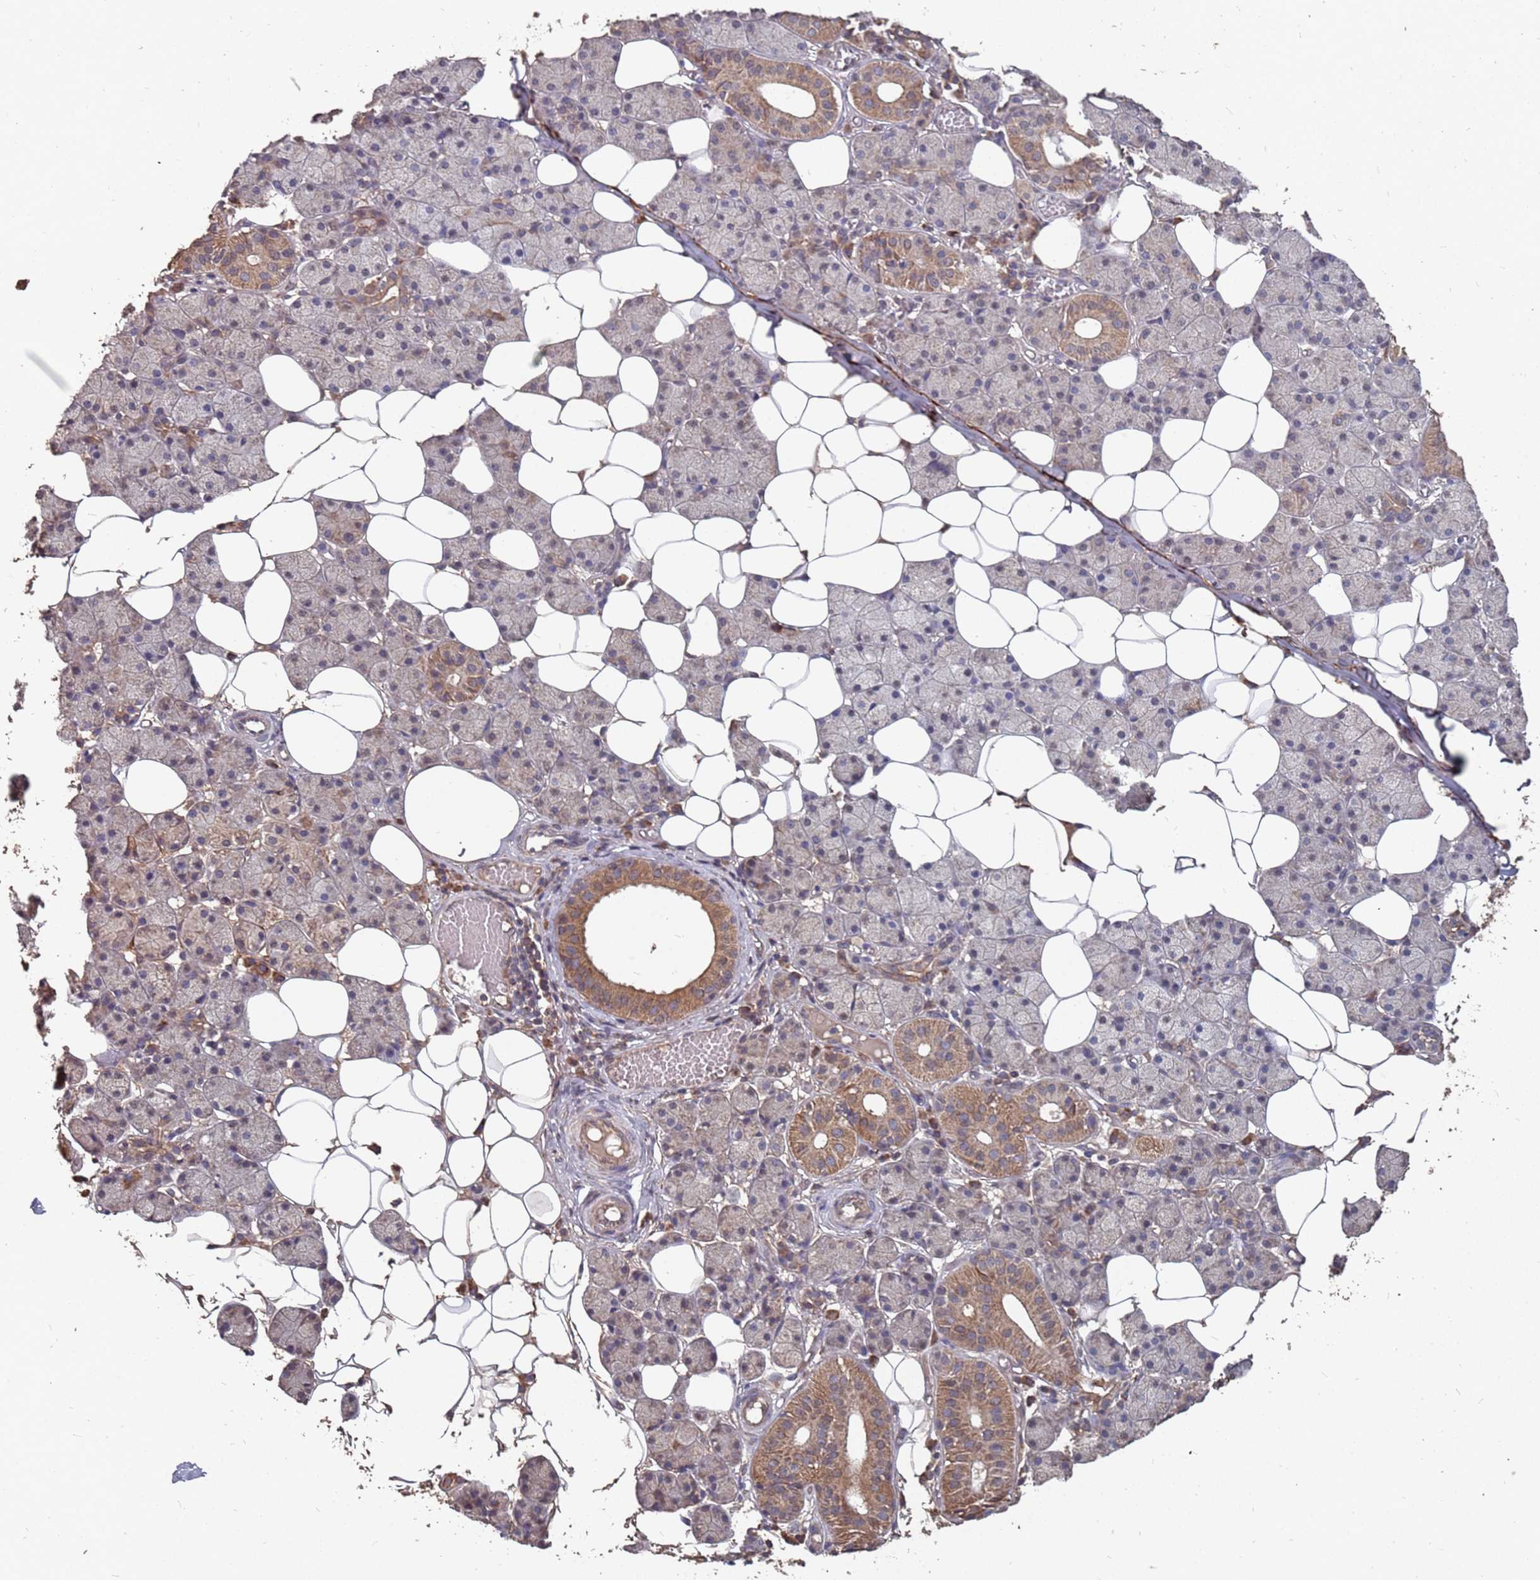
{"staining": {"intensity": "moderate", "quantity": "25%-75%", "location": "cytoplasmic/membranous"}, "tissue": "salivary gland", "cell_type": "Glandular cells", "image_type": "normal", "snomed": [{"axis": "morphology", "description": "Normal tissue, NOS"}, {"axis": "topography", "description": "Salivary gland"}], "caption": "Unremarkable salivary gland displays moderate cytoplasmic/membranous staining in about 25%-75% of glandular cells, visualized by immunohistochemistry.", "gene": "PRORP", "patient": {"sex": "female", "age": 33}}